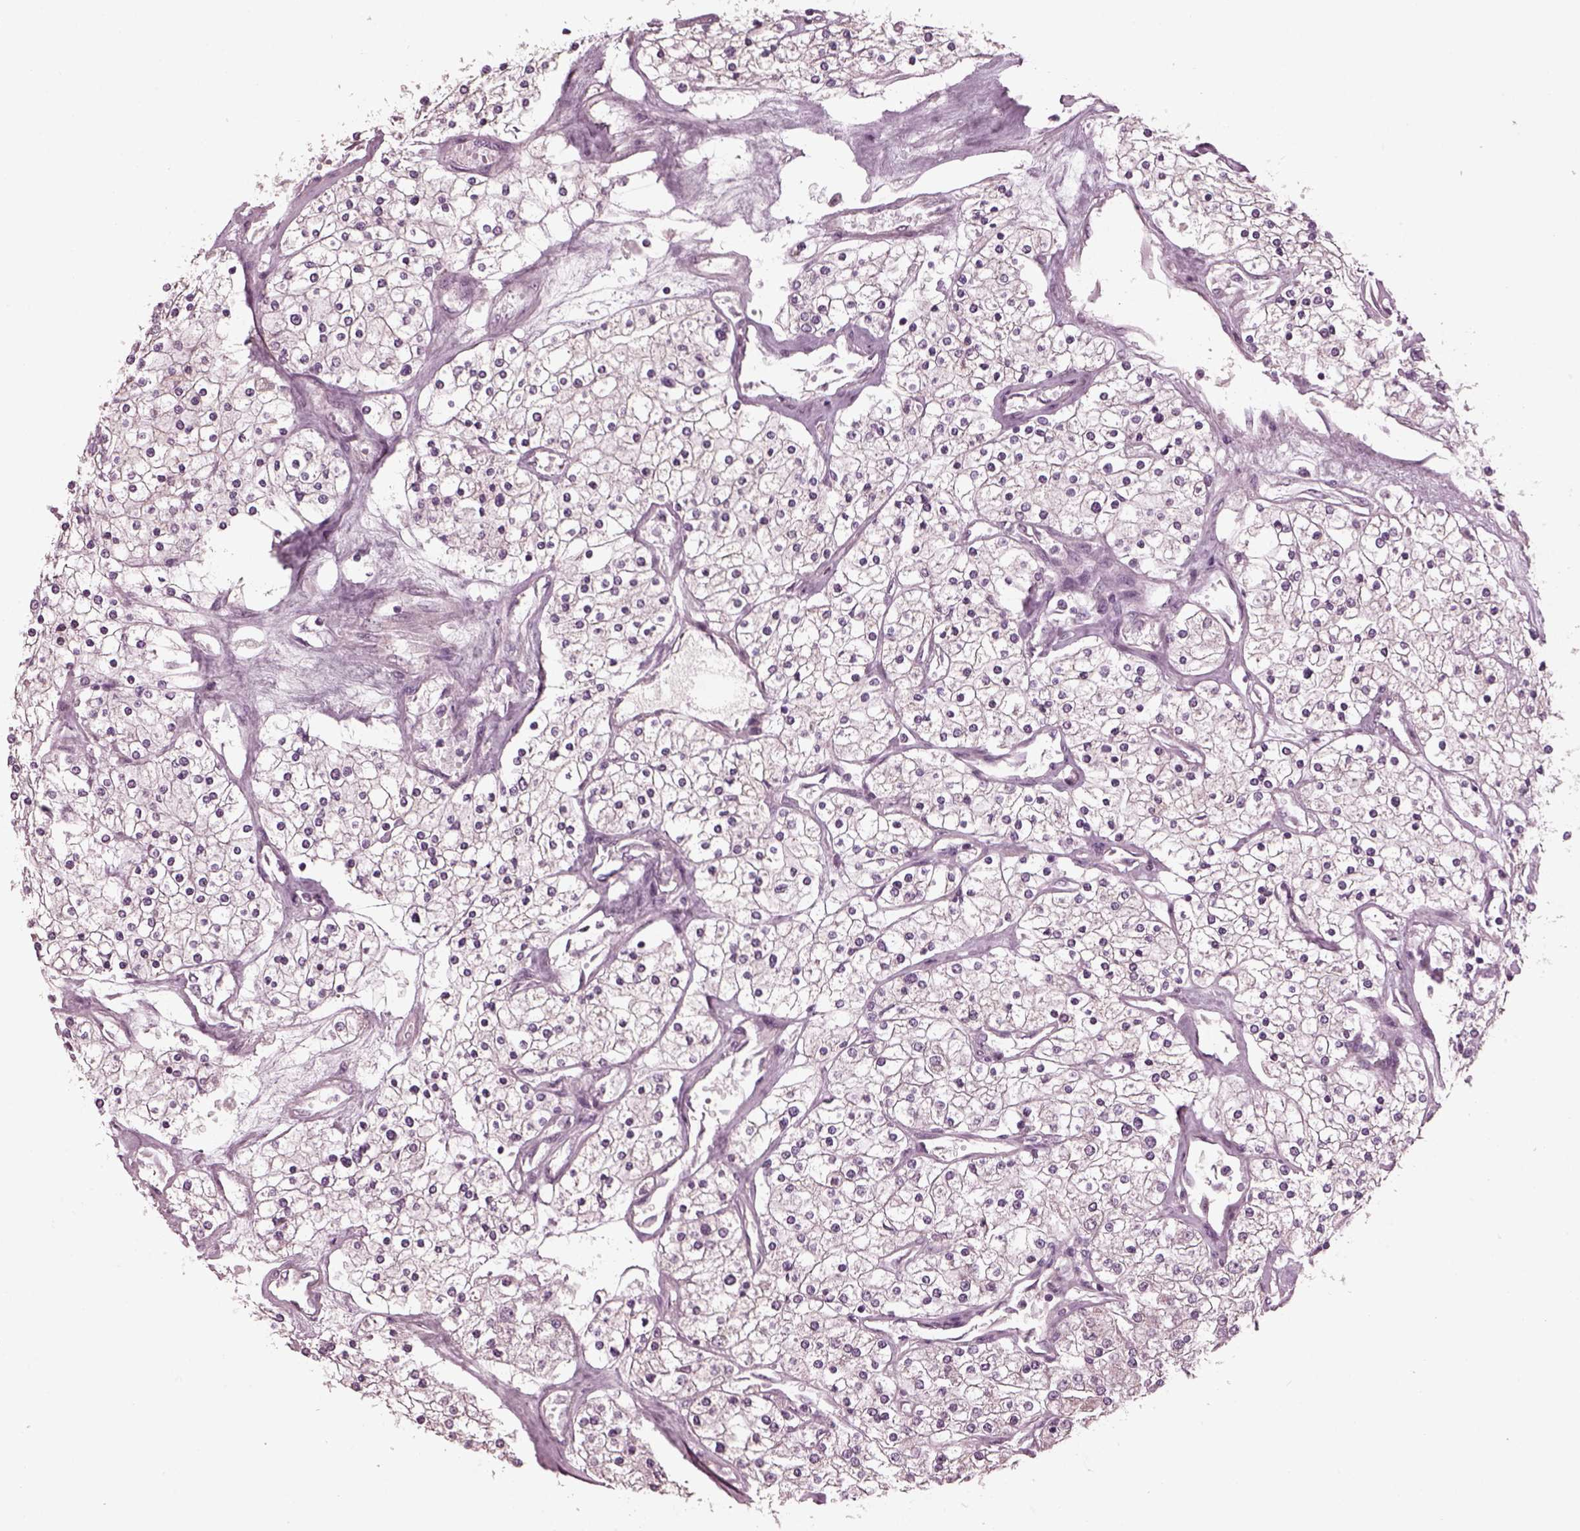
{"staining": {"intensity": "negative", "quantity": "none", "location": "none"}, "tissue": "renal cancer", "cell_type": "Tumor cells", "image_type": "cancer", "snomed": [{"axis": "morphology", "description": "Adenocarcinoma, NOS"}, {"axis": "topography", "description": "Kidney"}], "caption": "High power microscopy image of an IHC photomicrograph of renal cancer (adenocarcinoma), revealing no significant positivity in tumor cells.", "gene": "CLCN4", "patient": {"sex": "male", "age": 80}}